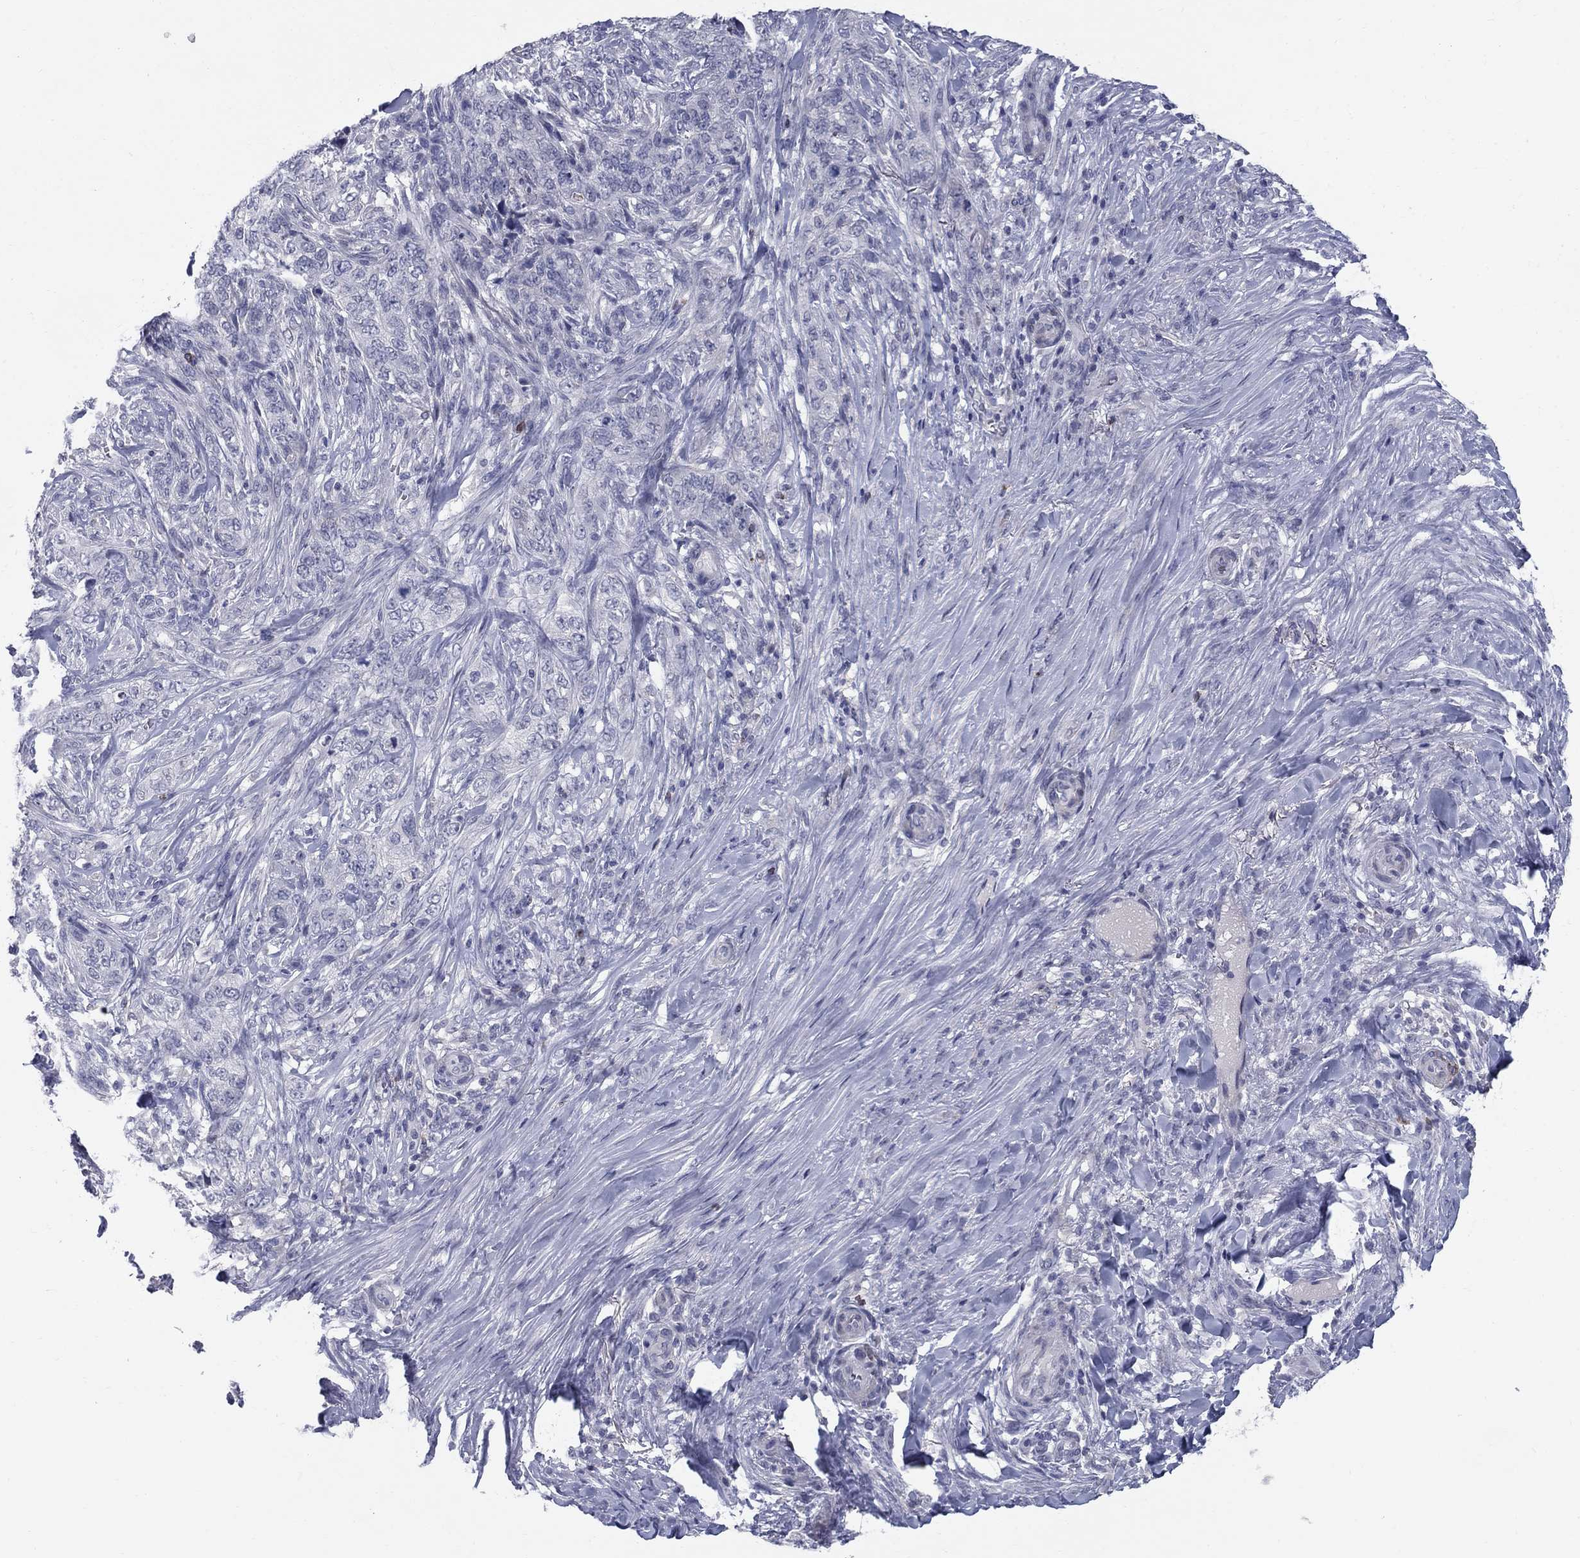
{"staining": {"intensity": "negative", "quantity": "none", "location": "none"}, "tissue": "skin cancer", "cell_type": "Tumor cells", "image_type": "cancer", "snomed": [{"axis": "morphology", "description": "Basal cell carcinoma"}, {"axis": "topography", "description": "Skin"}], "caption": "Immunohistochemistry (IHC) of skin cancer displays no expression in tumor cells.", "gene": "NTRK2", "patient": {"sex": "female", "age": 69}}